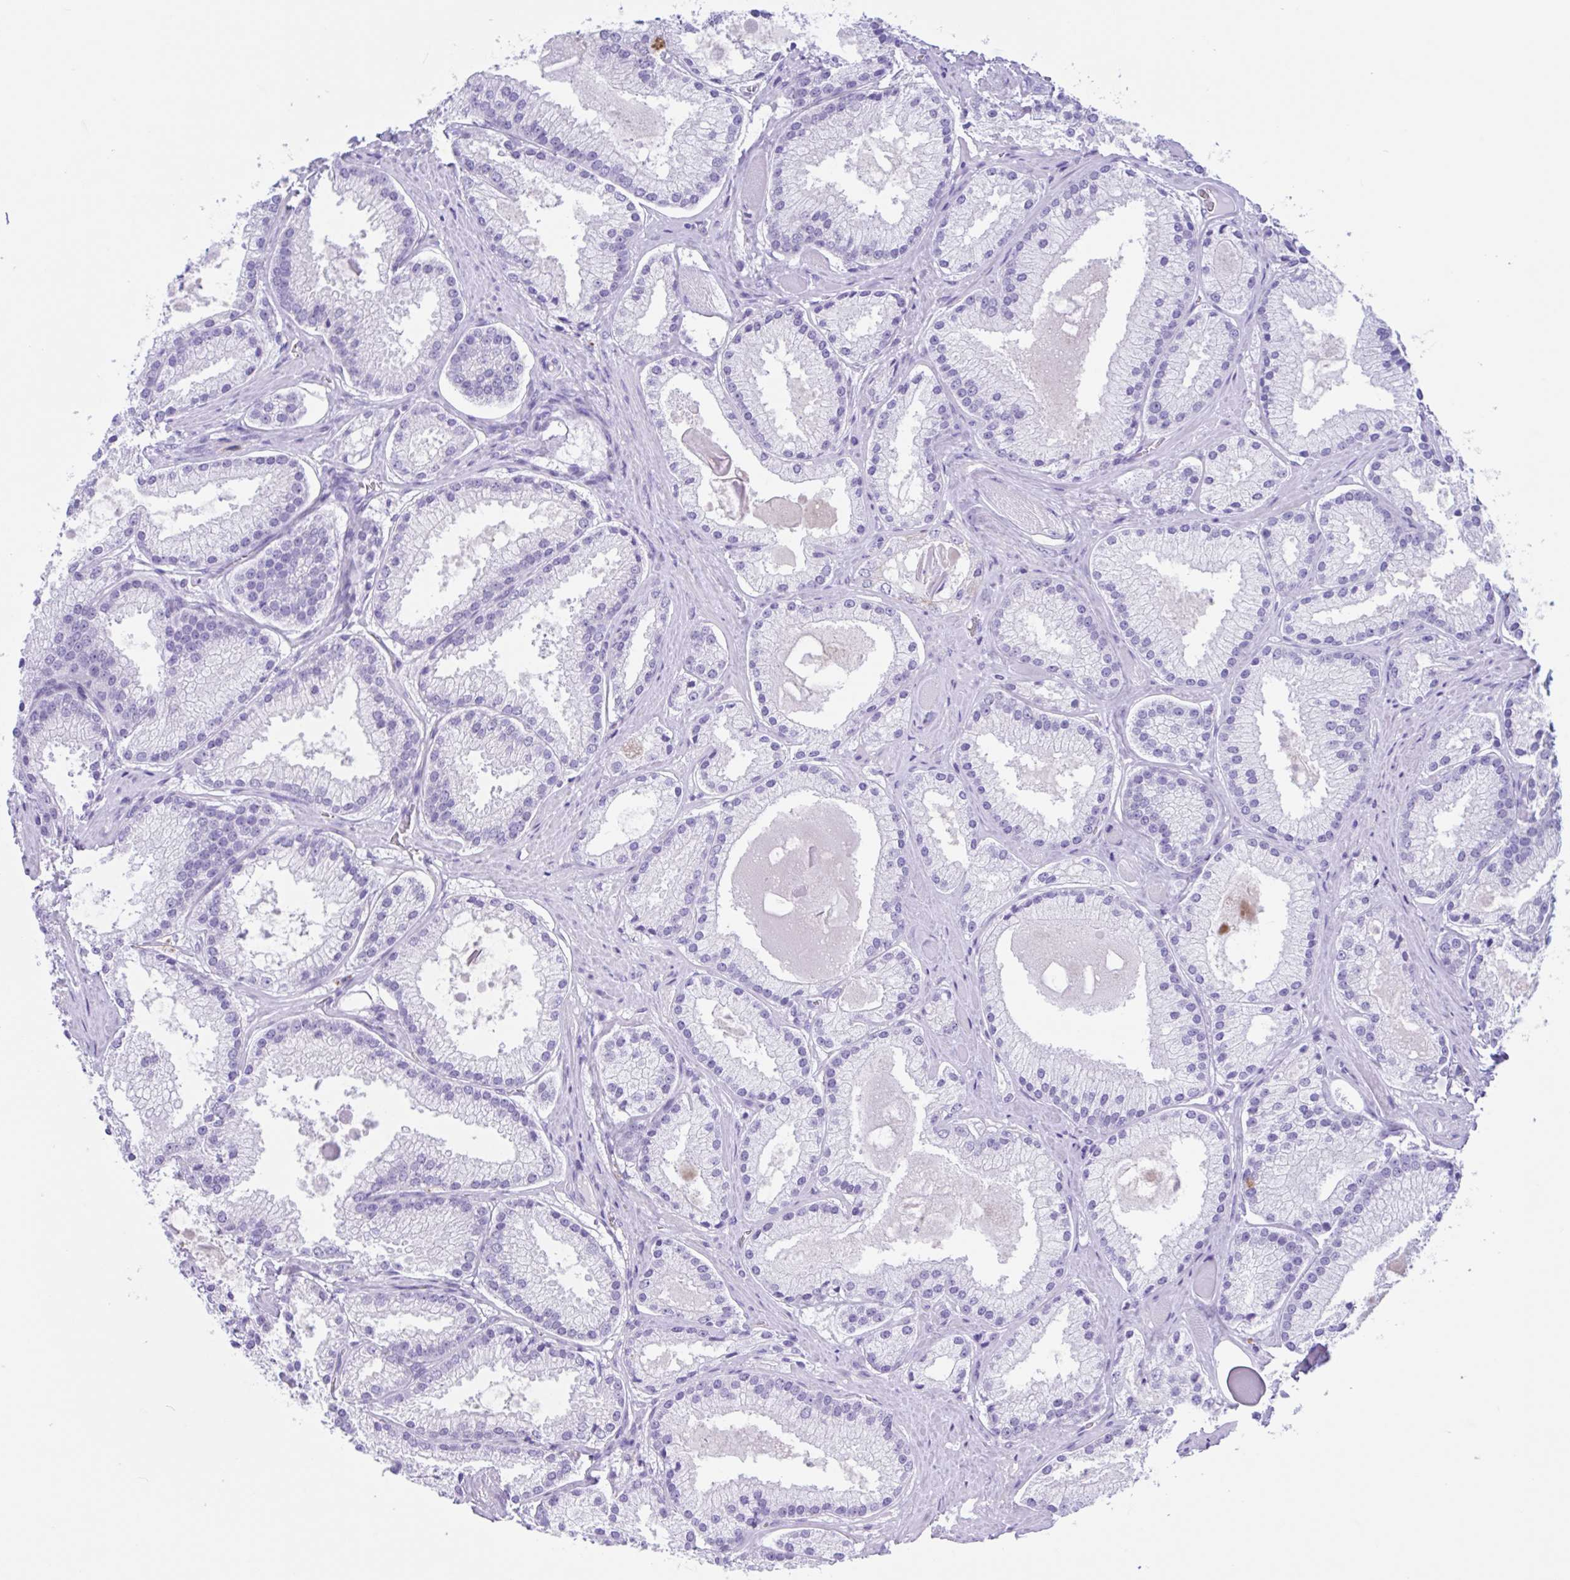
{"staining": {"intensity": "negative", "quantity": "none", "location": "none"}, "tissue": "prostate cancer", "cell_type": "Tumor cells", "image_type": "cancer", "snomed": [{"axis": "morphology", "description": "Adenocarcinoma, High grade"}, {"axis": "topography", "description": "Prostate"}], "caption": "Tumor cells are negative for brown protein staining in prostate cancer (adenocarcinoma (high-grade)).", "gene": "OR4N4", "patient": {"sex": "male", "age": 68}}